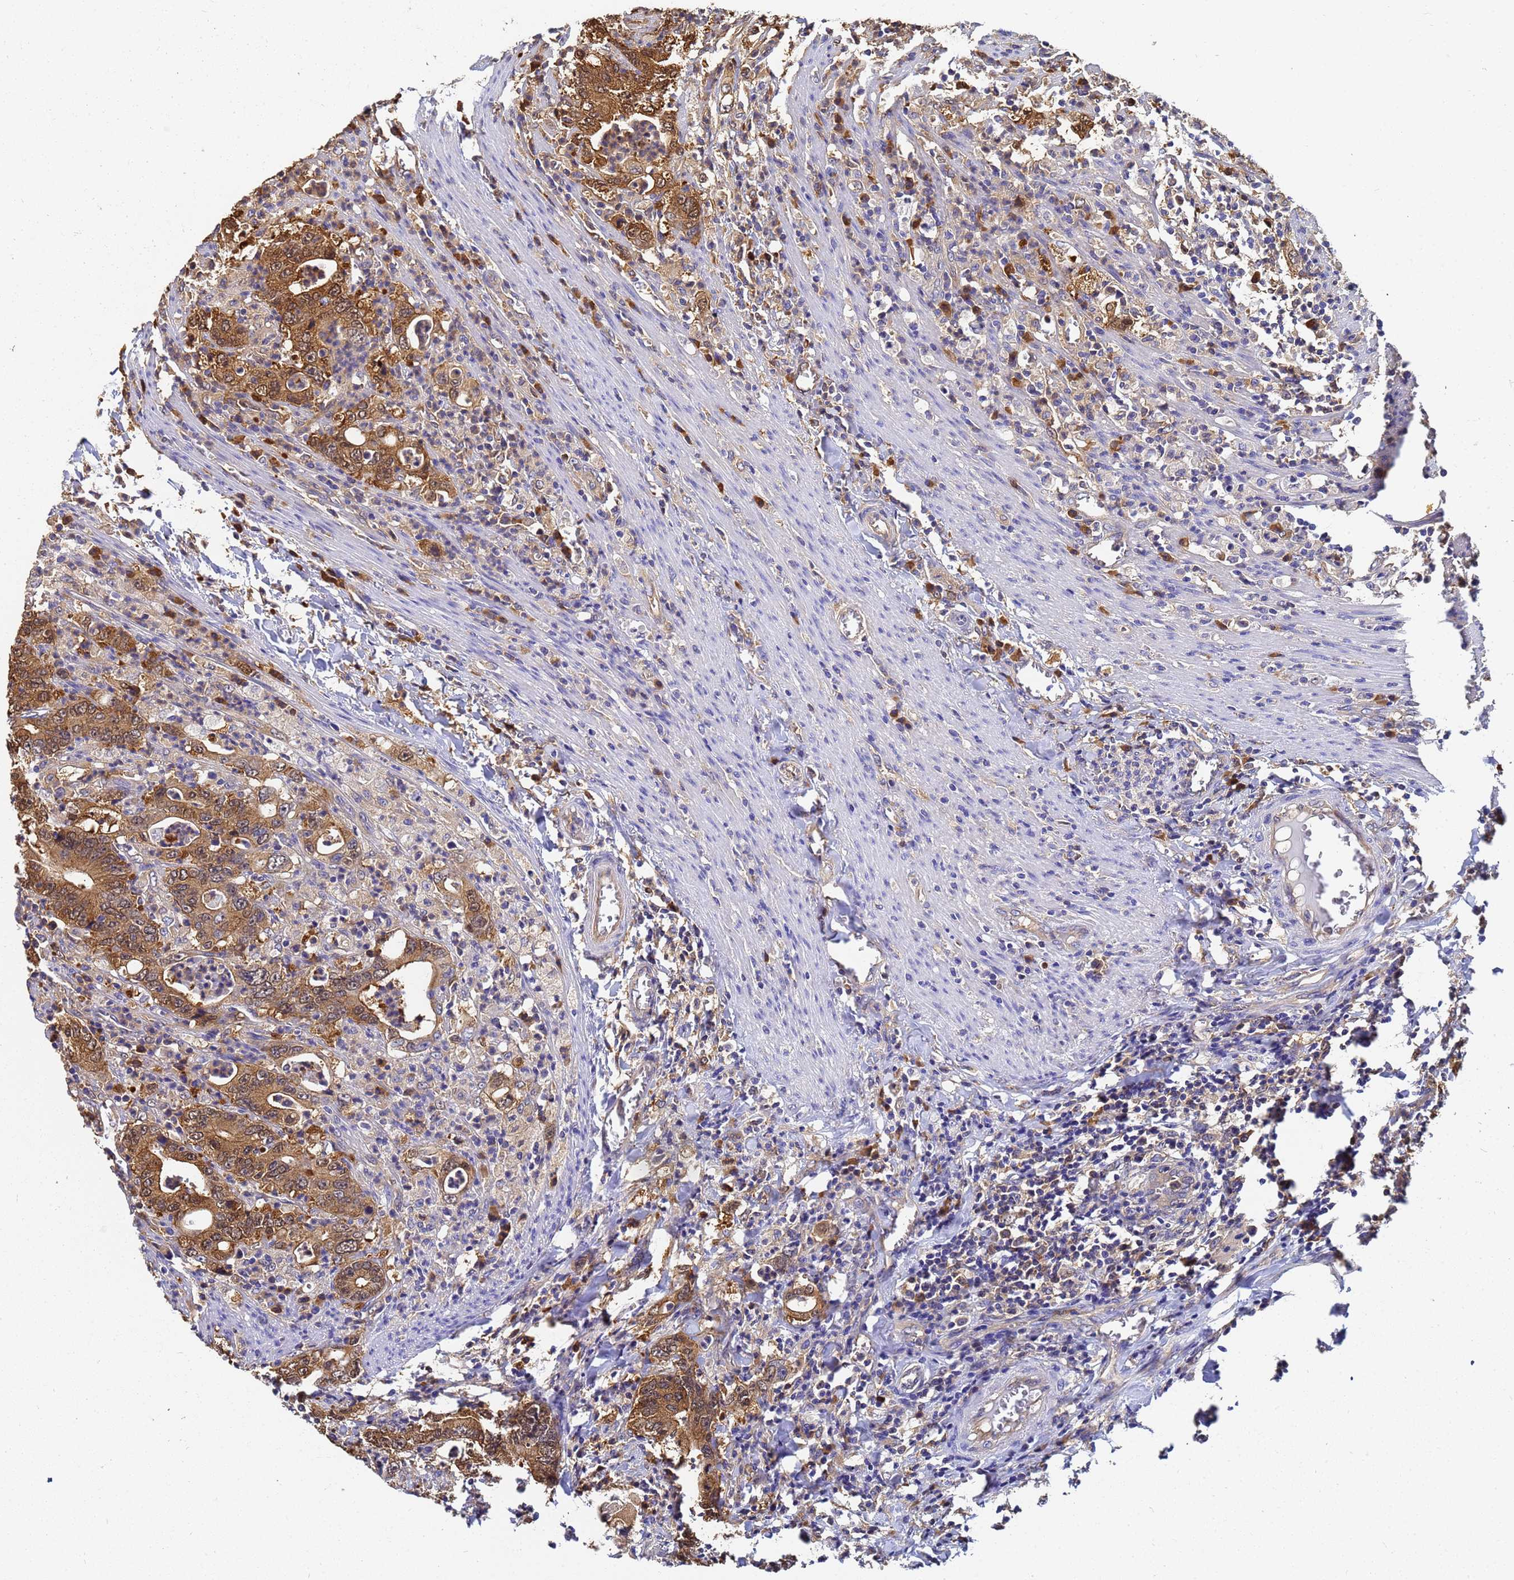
{"staining": {"intensity": "moderate", "quantity": ">75%", "location": "cytoplasmic/membranous"}, "tissue": "colorectal cancer", "cell_type": "Tumor cells", "image_type": "cancer", "snomed": [{"axis": "morphology", "description": "Adenocarcinoma, NOS"}, {"axis": "topography", "description": "Colon"}], "caption": "IHC of human colorectal cancer (adenocarcinoma) reveals medium levels of moderate cytoplasmic/membranous positivity in approximately >75% of tumor cells.", "gene": "NME1-NME2", "patient": {"sex": "female", "age": 75}}